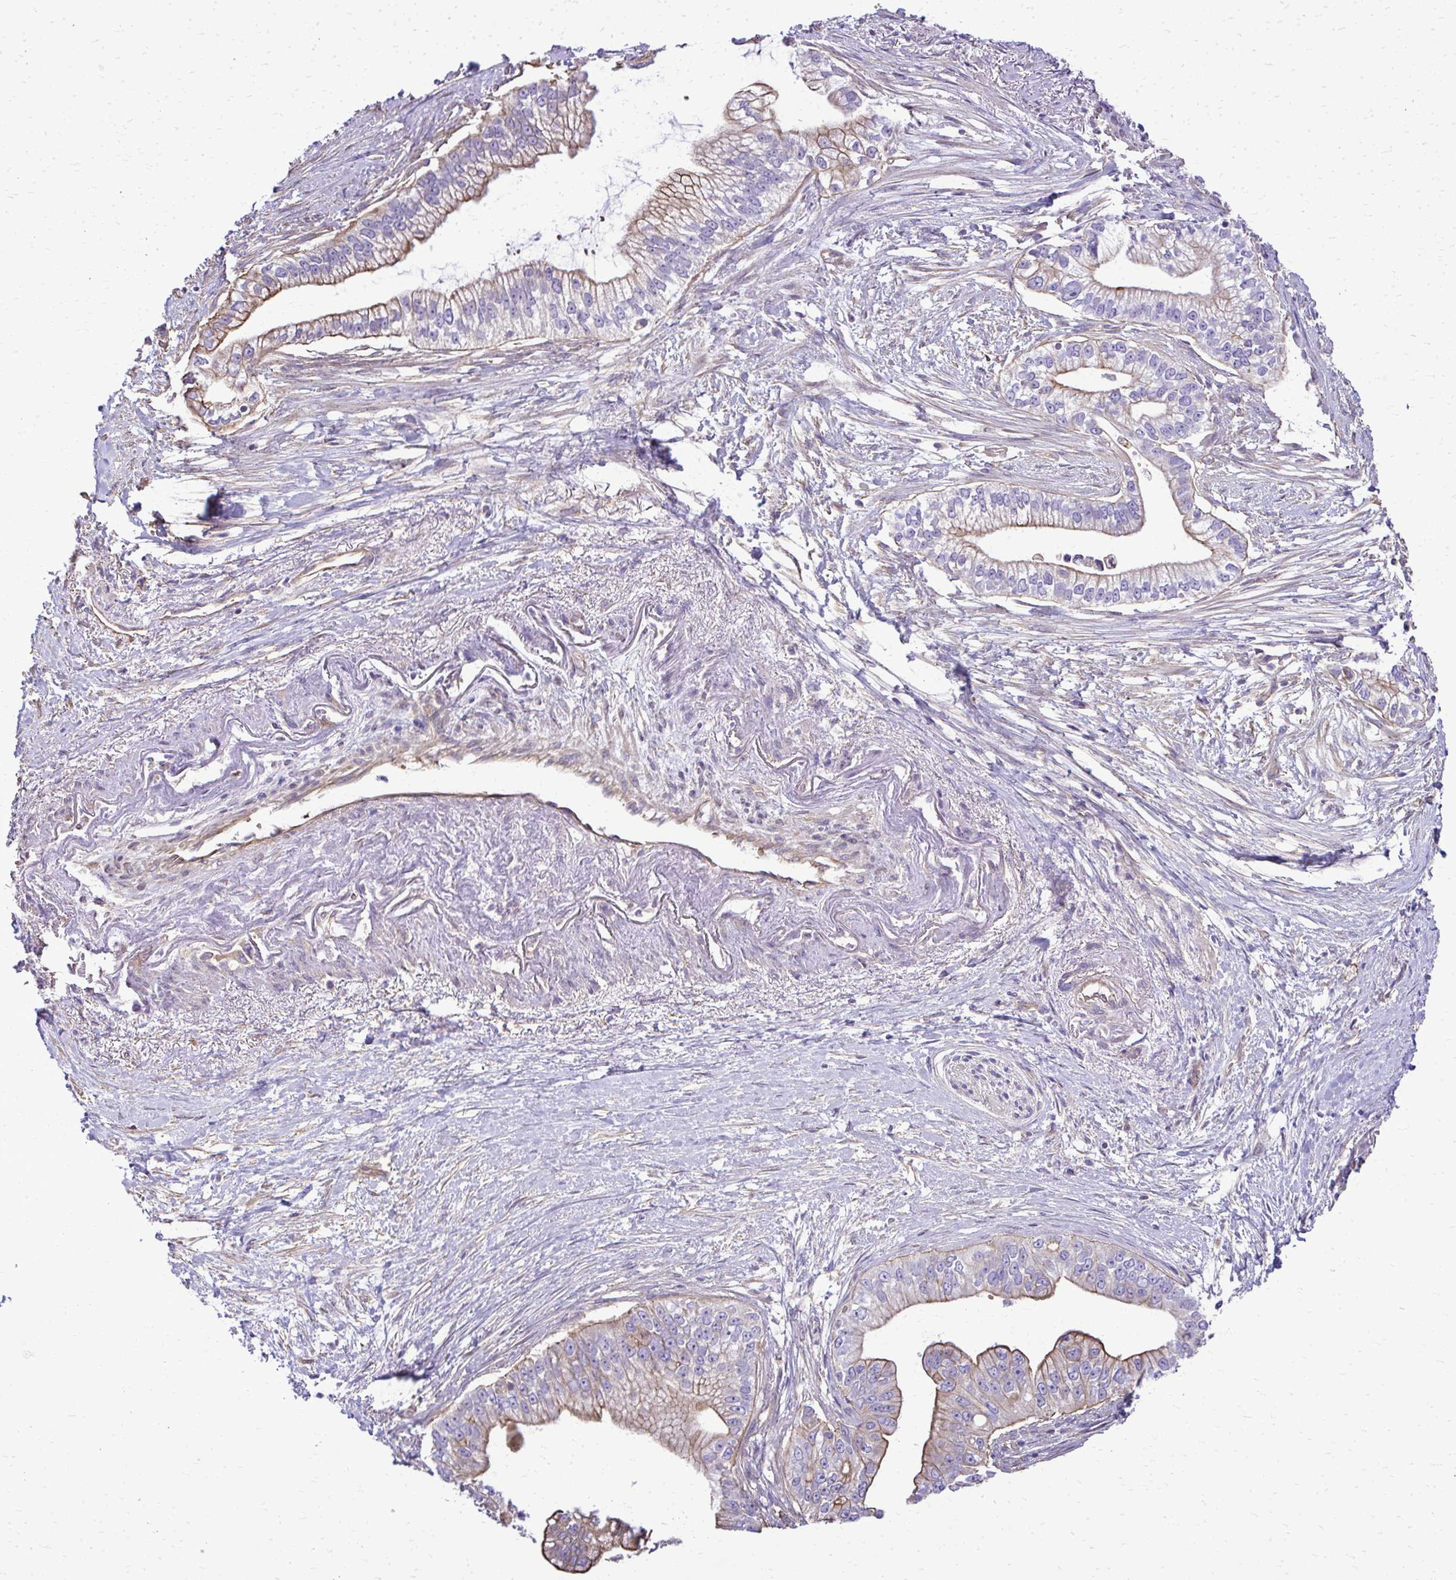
{"staining": {"intensity": "moderate", "quantity": "25%-75%", "location": "cytoplasmic/membranous"}, "tissue": "pancreatic cancer", "cell_type": "Tumor cells", "image_type": "cancer", "snomed": [{"axis": "morphology", "description": "Adenocarcinoma, NOS"}, {"axis": "topography", "description": "Pancreas"}], "caption": "Pancreatic adenocarcinoma stained with a protein marker exhibits moderate staining in tumor cells.", "gene": "RUNDC3B", "patient": {"sex": "male", "age": 70}}